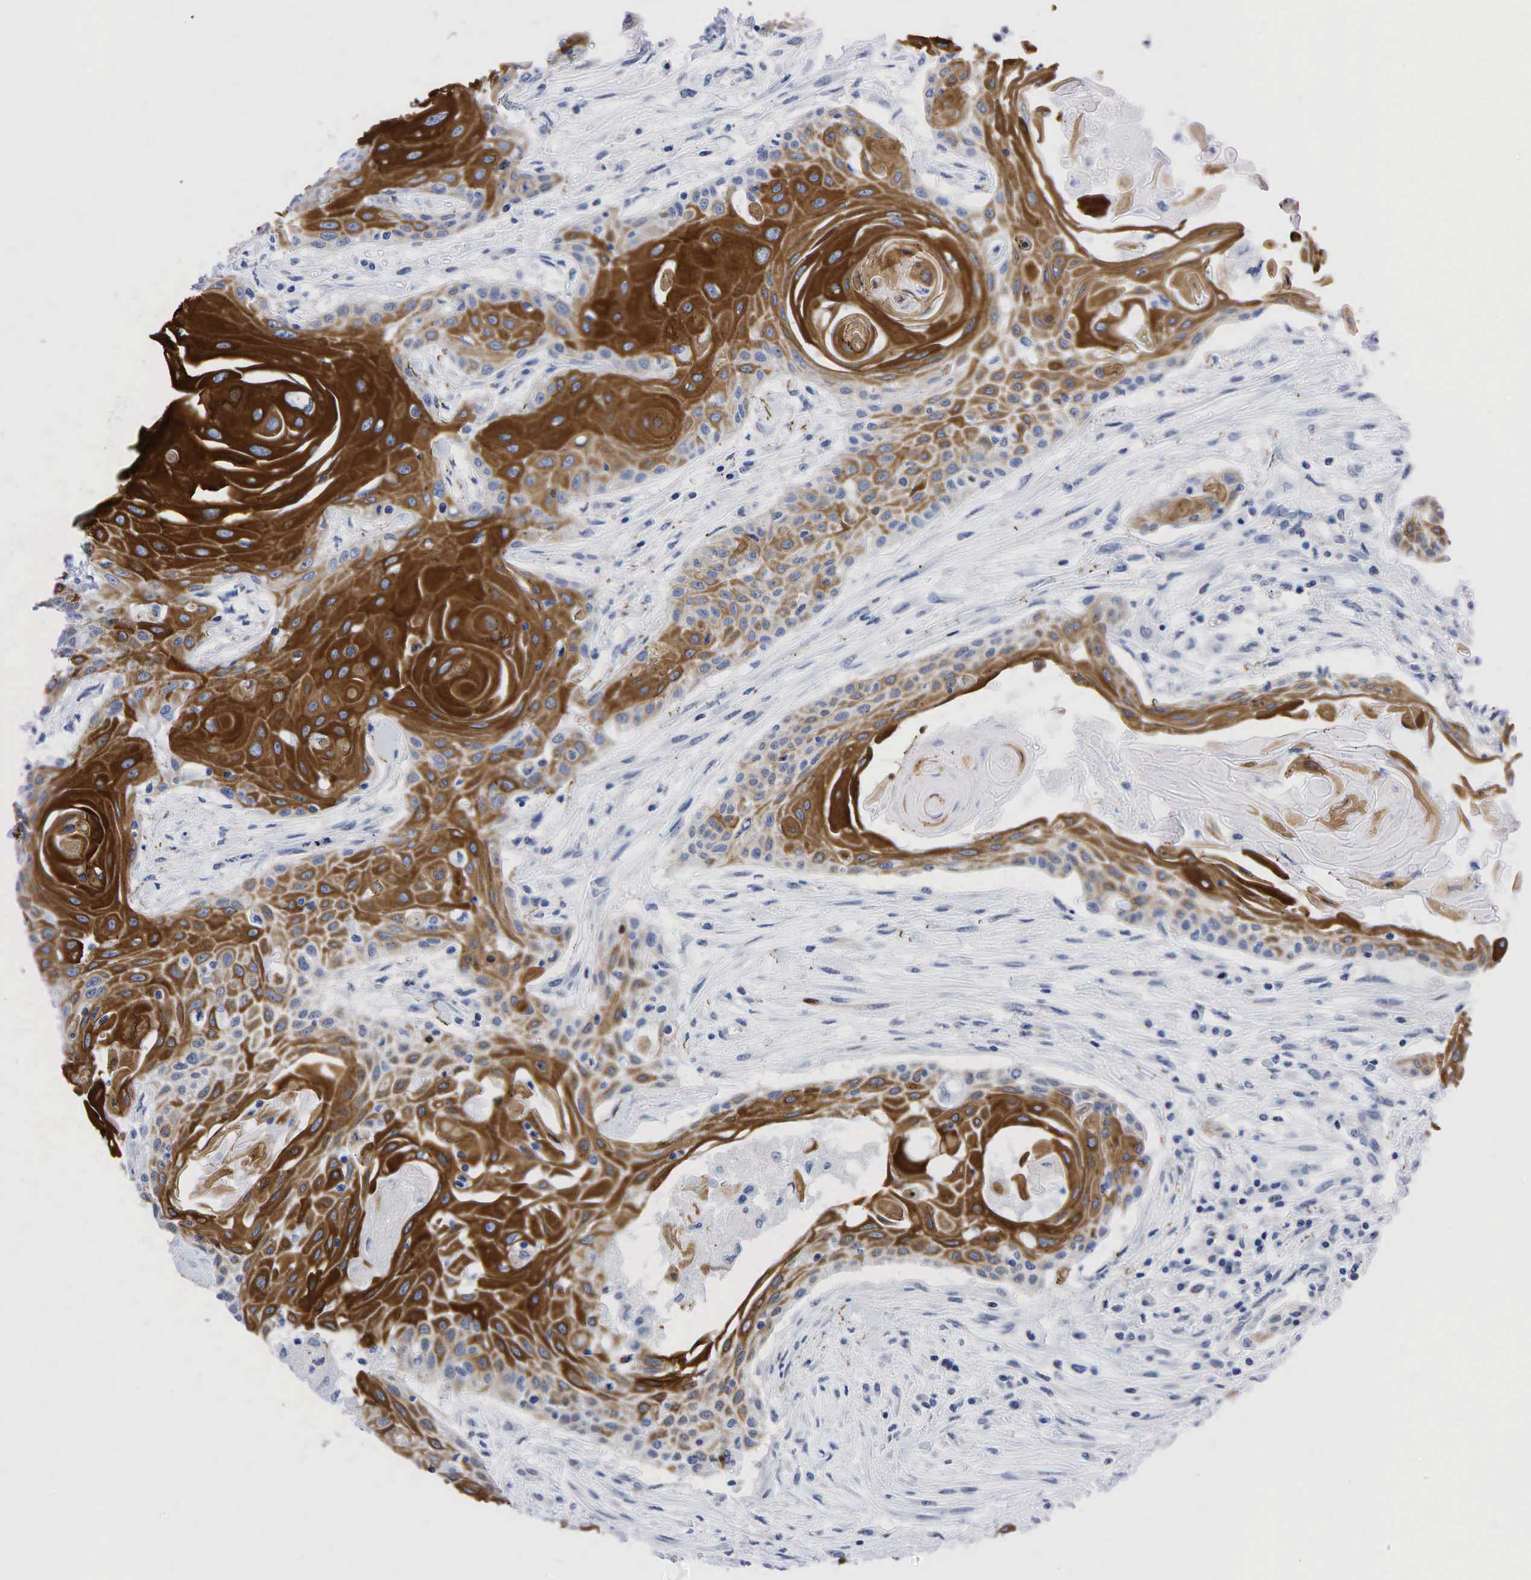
{"staining": {"intensity": "strong", "quantity": "25%-75%", "location": "cytoplasmic/membranous"}, "tissue": "head and neck cancer", "cell_type": "Tumor cells", "image_type": "cancer", "snomed": [{"axis": "morphology", "description": "Squamous cell carcinoma, NOS"}, {"axis": "morphology", "description": "Squamous cell carcinoma, metastatic, NOS"}, {"axis": "topography", "description": "Lymph node"}, {"axis": "topography", "description": "Salivary gland"}, {"axis": "topography", "description": "Head-Neck"}], "caption": "Immunohistochemistry photomicrograph of metastatic squamous cell carcinoma (head and neck) stained for a protein (brown), which demonstrates high levels of strong cytoplasmic/membranous positivity in approximately 25%-75% of tumor cells.", "gene": "PGR", "patient": {"sex": "female", "age": 74}}